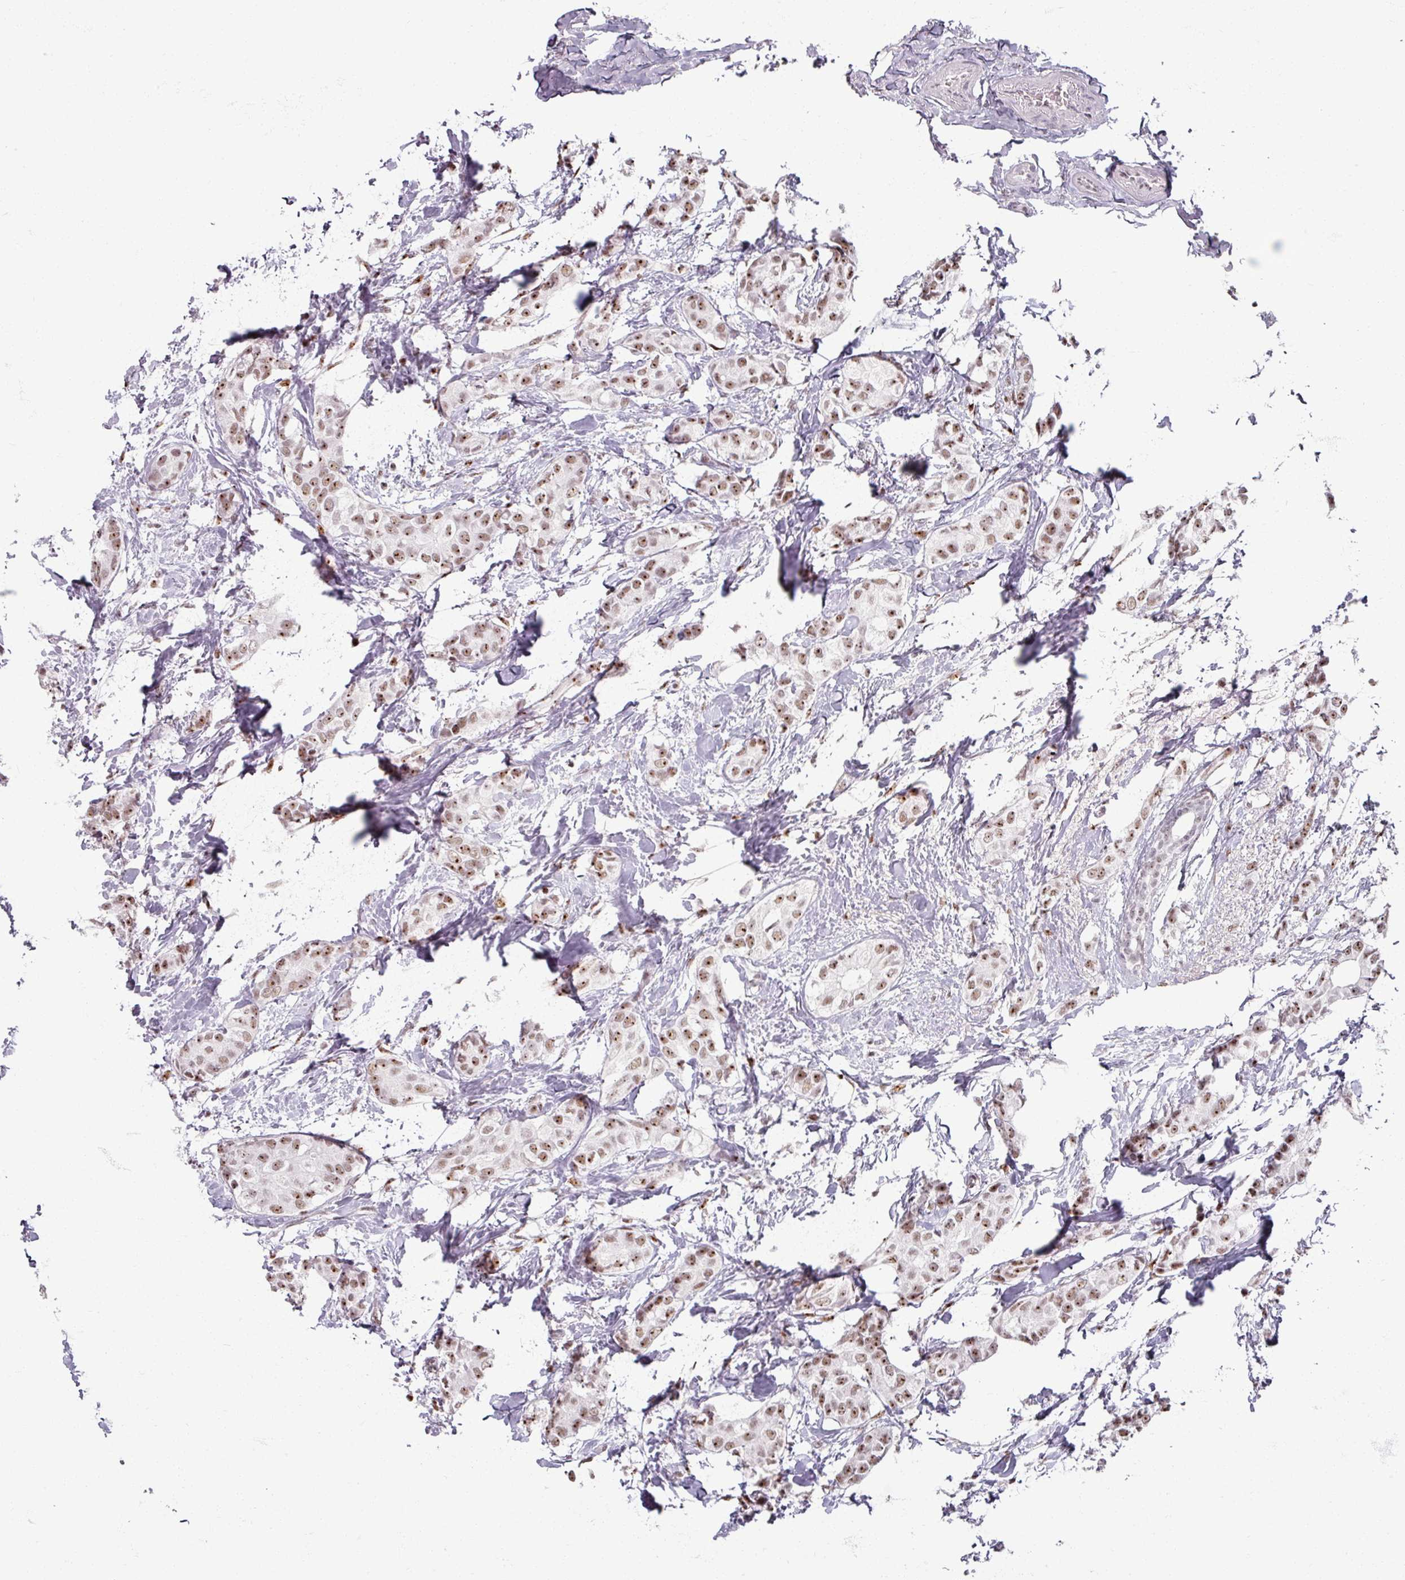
{"staining": {"intensity": "moderate", "quantity": ">75%", "location": "nuclear"}, "tissue": "breast cancer", "cell_type": "Tumor cells", "image_type": "cancer", "snomed": [{"axis": "morphology", "description": "Duct carcinoma"}, {"axis": "topography", "description": "Breast"}], "caption": "Tumor cells display medium levels of moderate nuclear positivity in approximately >75% of cells in human breast cancer (infiltrating ductal carcinoma). The staining was performed using DAB, with brown indicating positive protein expression. Nuclei are stained blue with hematoxylin.", "gene": "ADAR", "patient": {"sex": "female", "age": 73}}